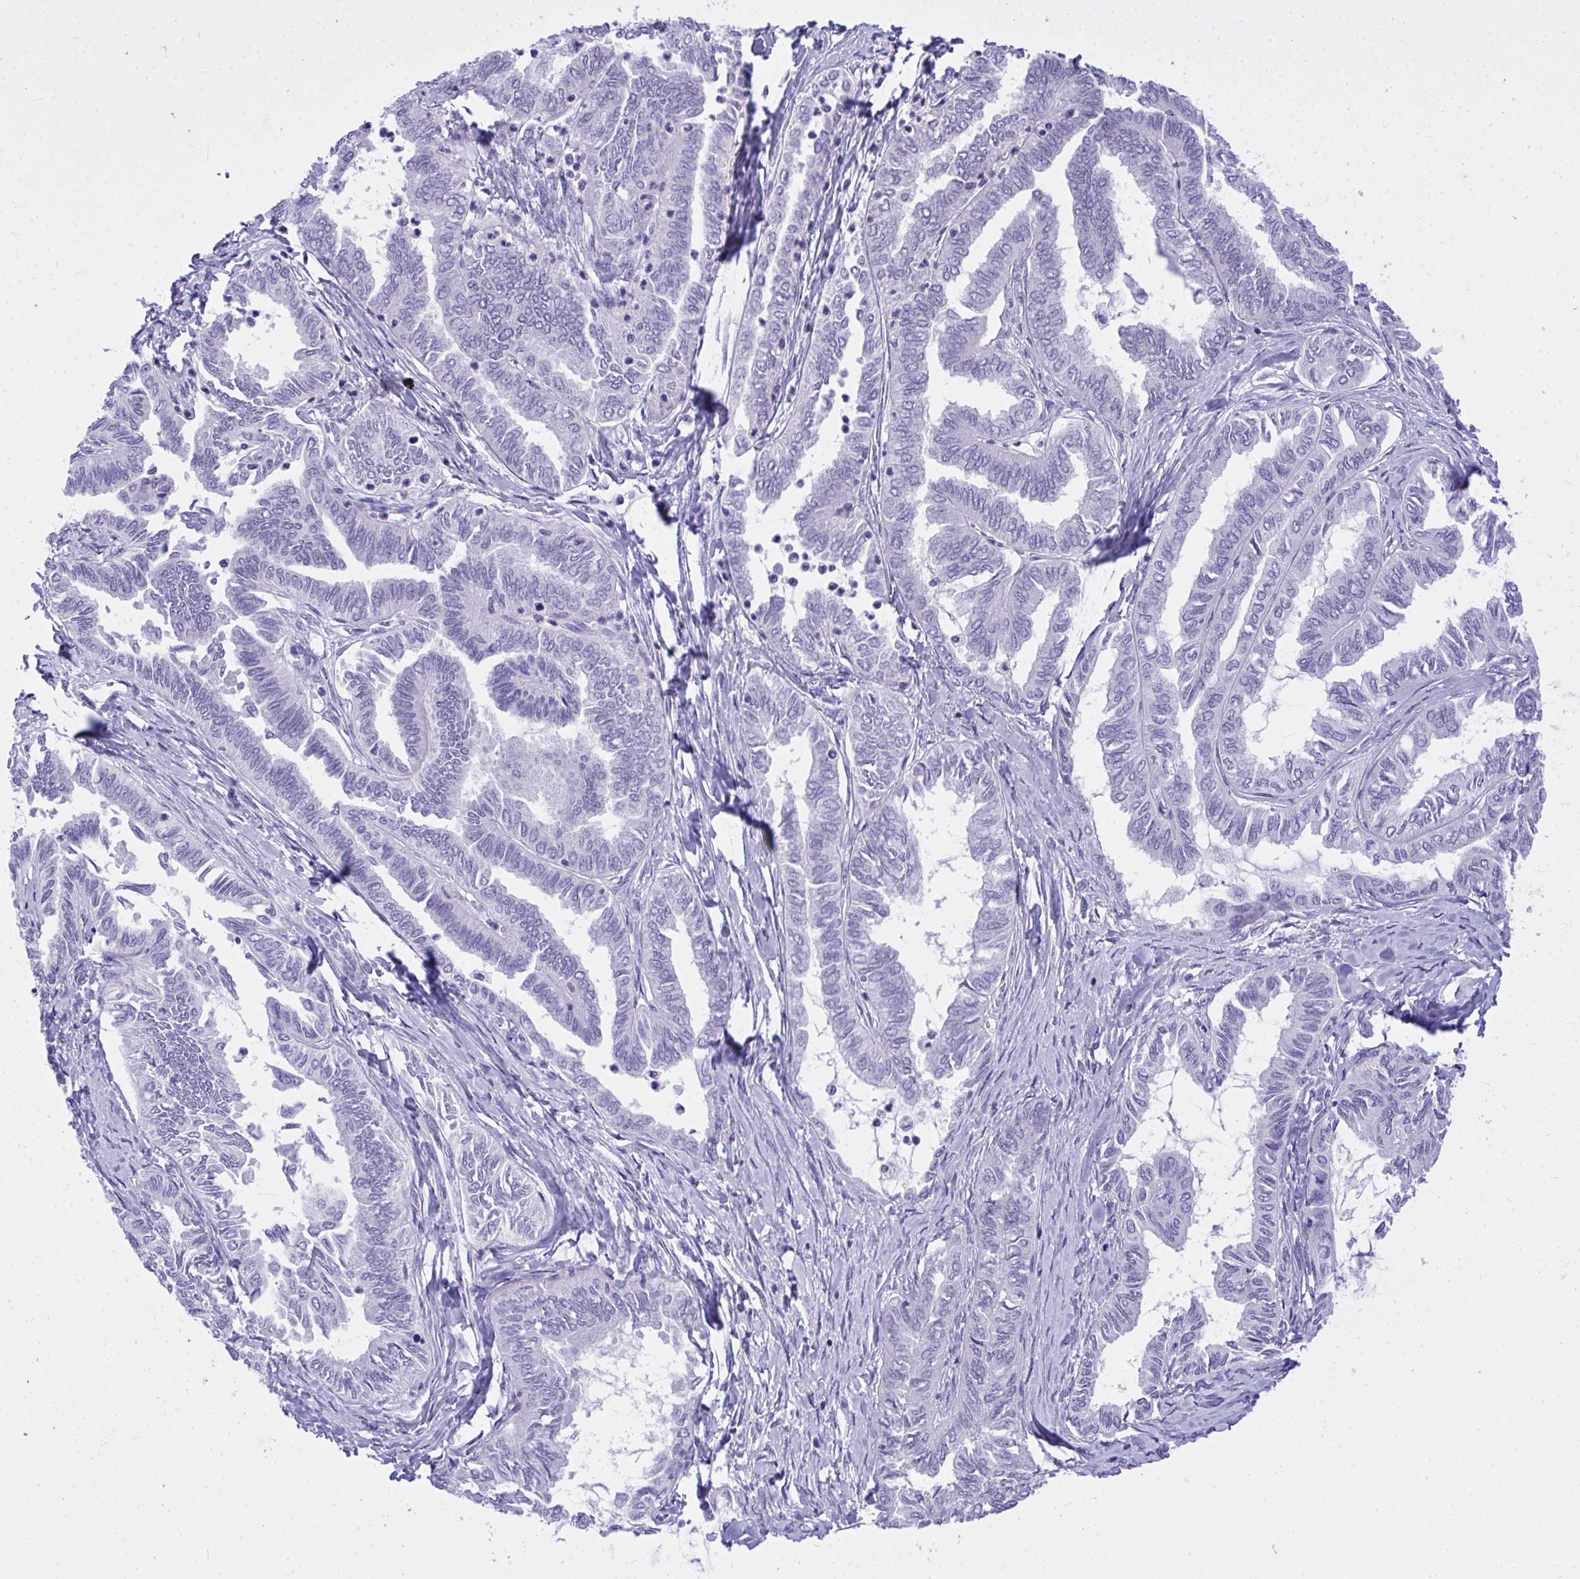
{"staining": {"intensity": "negative", "quantity": "none", "location": "none"}, "tissue": "ovarian cancer", "cell_type": "Tumor cells", "image_type": "cancer", "snomed": [{"axis": "morphology", "description": "Carcinoma, endometroid"}, {"axis": "topography", "description": "Ovary"}], "caption": "A photomicrograph of ovarian cancer stained for a protein demonstrates no brown staining in tumor cells. The staining is performed using DAB brown chromogen with nuclei counter-stained in using hematoxylin.", "gene": "TEAD4", "patient": {"sex": "female", "age": 70}}